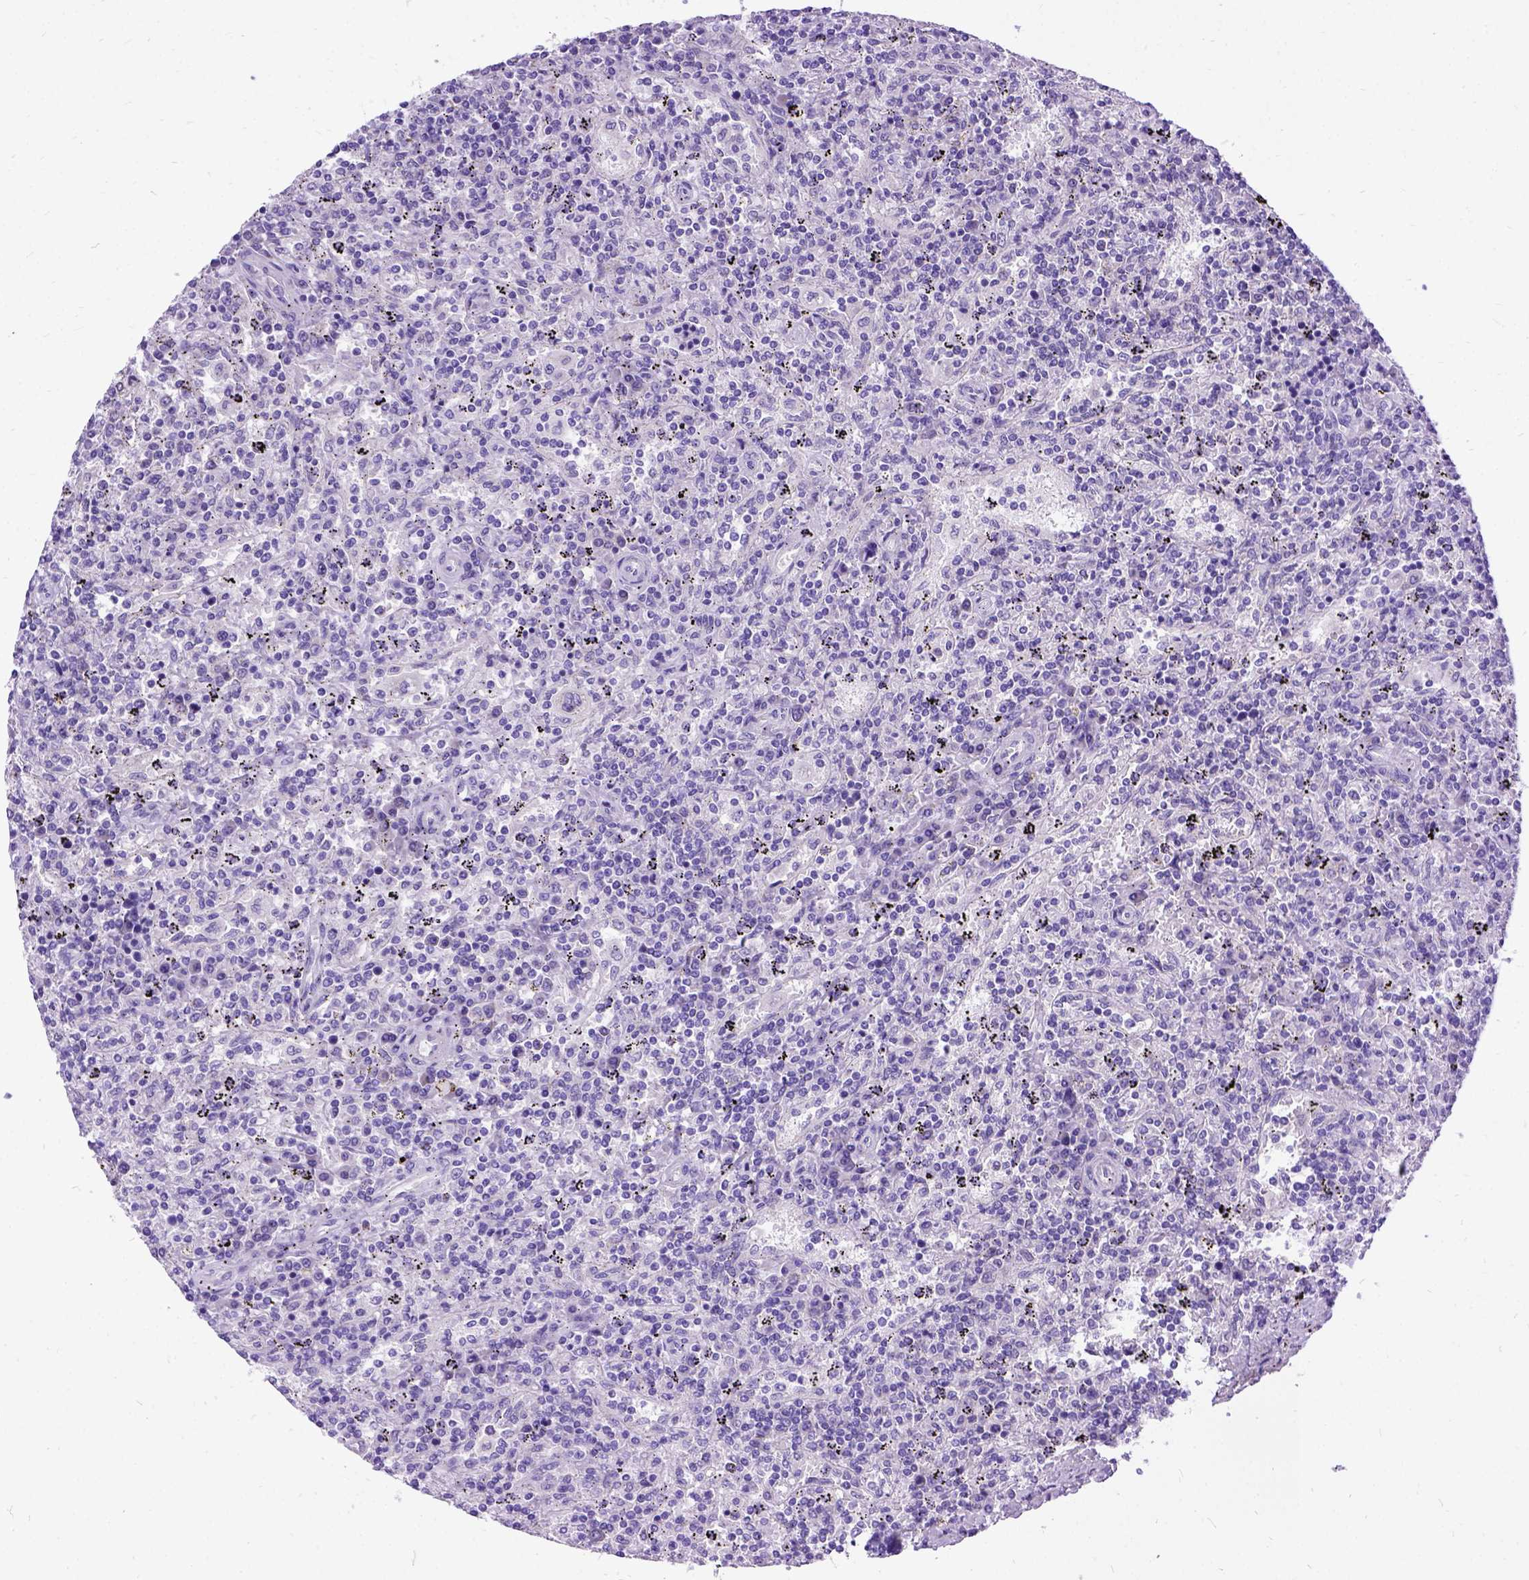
{"staining": {"intensity": "negative", "quantity": "none", "location": "none"}, "tissue": "lymphoma", "cell_type": "Tumor cells", "image_type": "cancer", "snomed": [{"axis": "morphology", "description": "Malignant lymphoma, non-Hodgkin's type, Low grade"}, {"axis": "topography", "description": "Spleen"}], "caption": "Tumor cells are negative for protein expression in human low-grade malignant lymphoma, non-Hodgkin's type.", "gene": "CFAP54", "patient": {"sex": "male", "age": 62}}